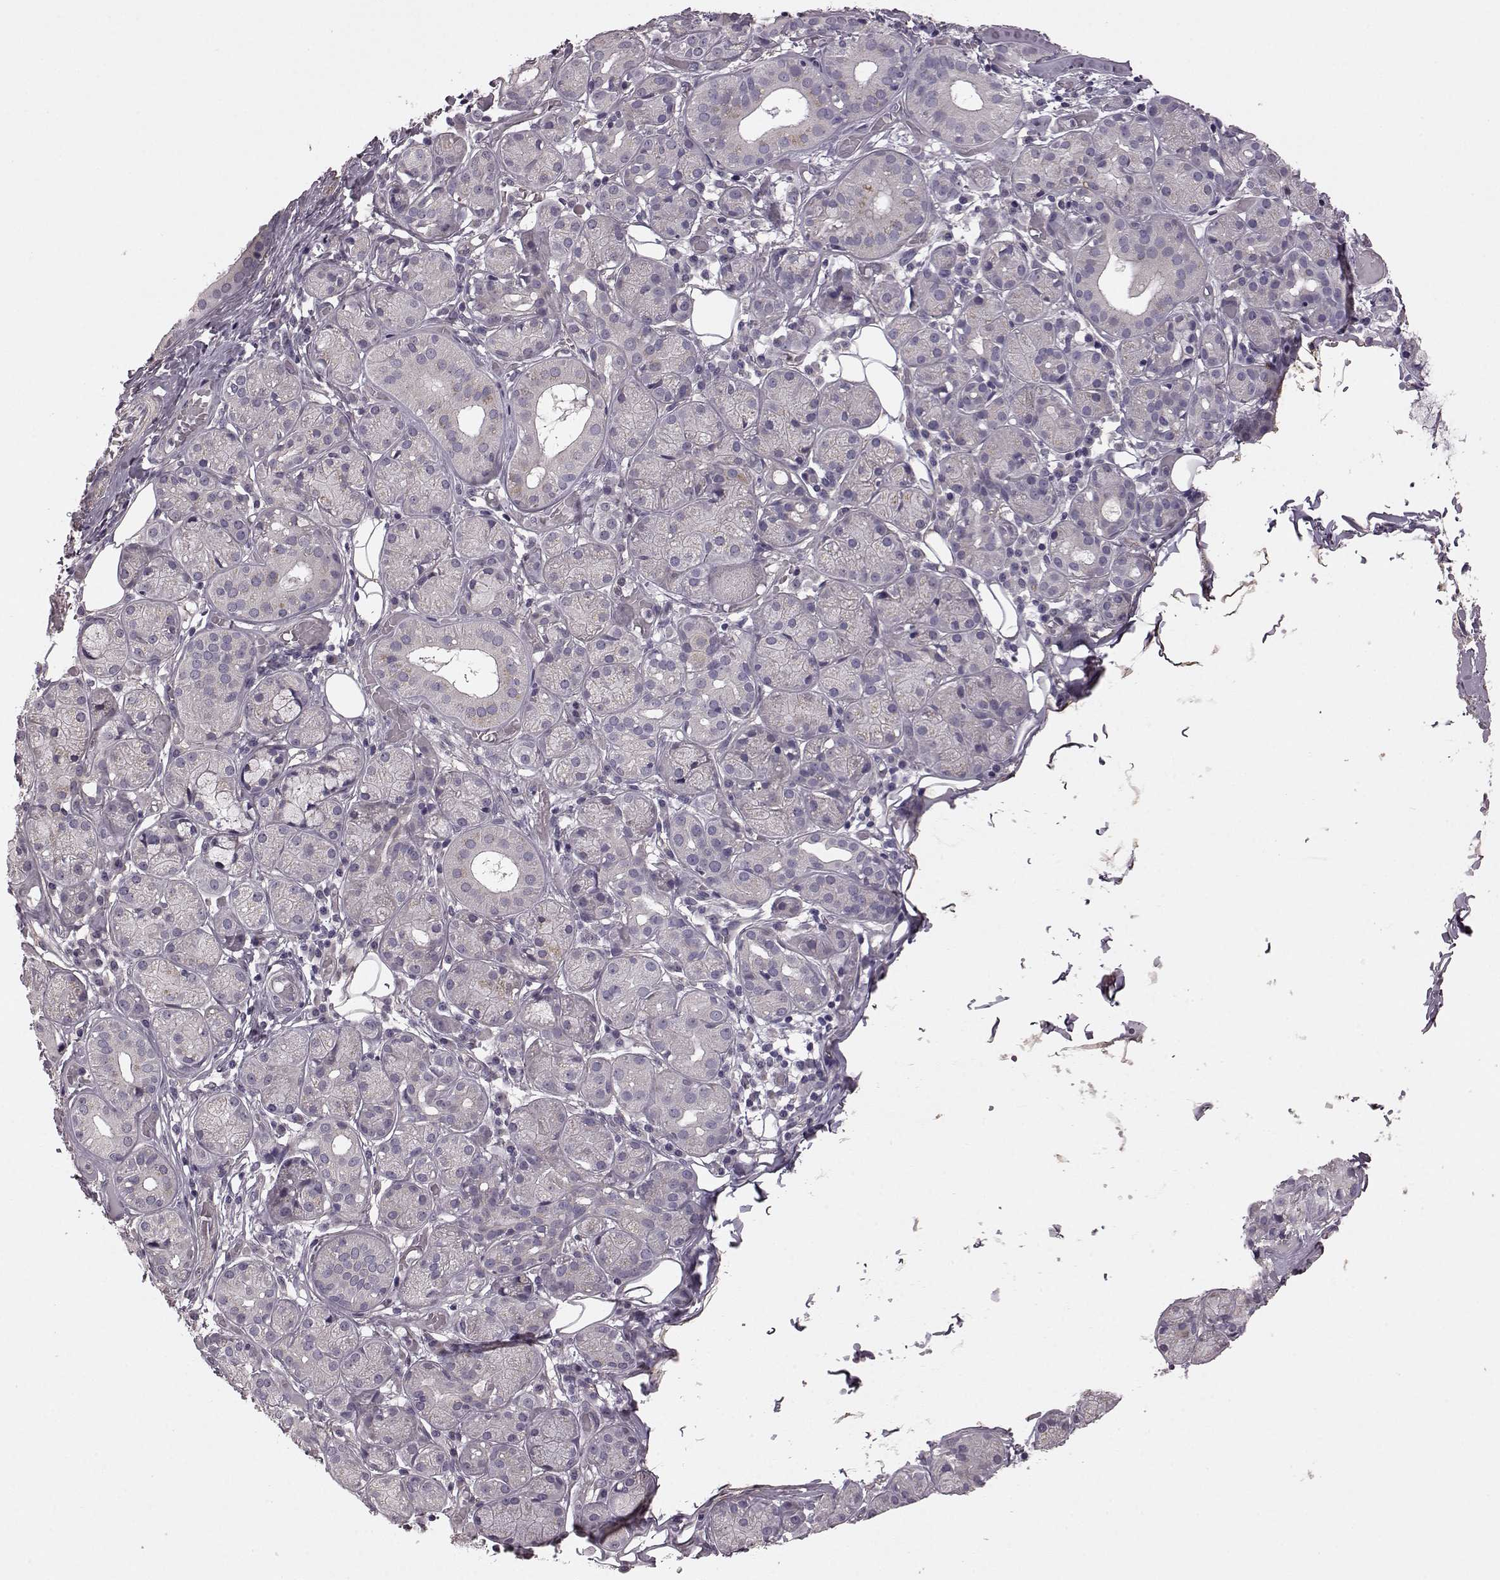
{"staining": {"intensity": "negative", "quantity": "none", "location": "none"}, "tissue": "salivary gland", "cell_type": "Glandular cells", "image_type": "normal", "snomed": [{"axis": "morphology", "description": "Normal tissue, NOS"}, {"axis": "topography", "description": "Salivary gland"}, {"axis": "topography", "description": "Peripheral nerve tissue"}], "caption": "A high-resolution photomicrograph shows immunohistochemistry (IHC) staining of normal salivary gland, which shows no significant staining in glandular cells. (Brightfield microscopy of DAB (3,3'-diaminobenzidine) immunohistochemistry (IHC) at high magnification).", "gene": "GRK1", "patient": {"sex": "male", "age": 71}}